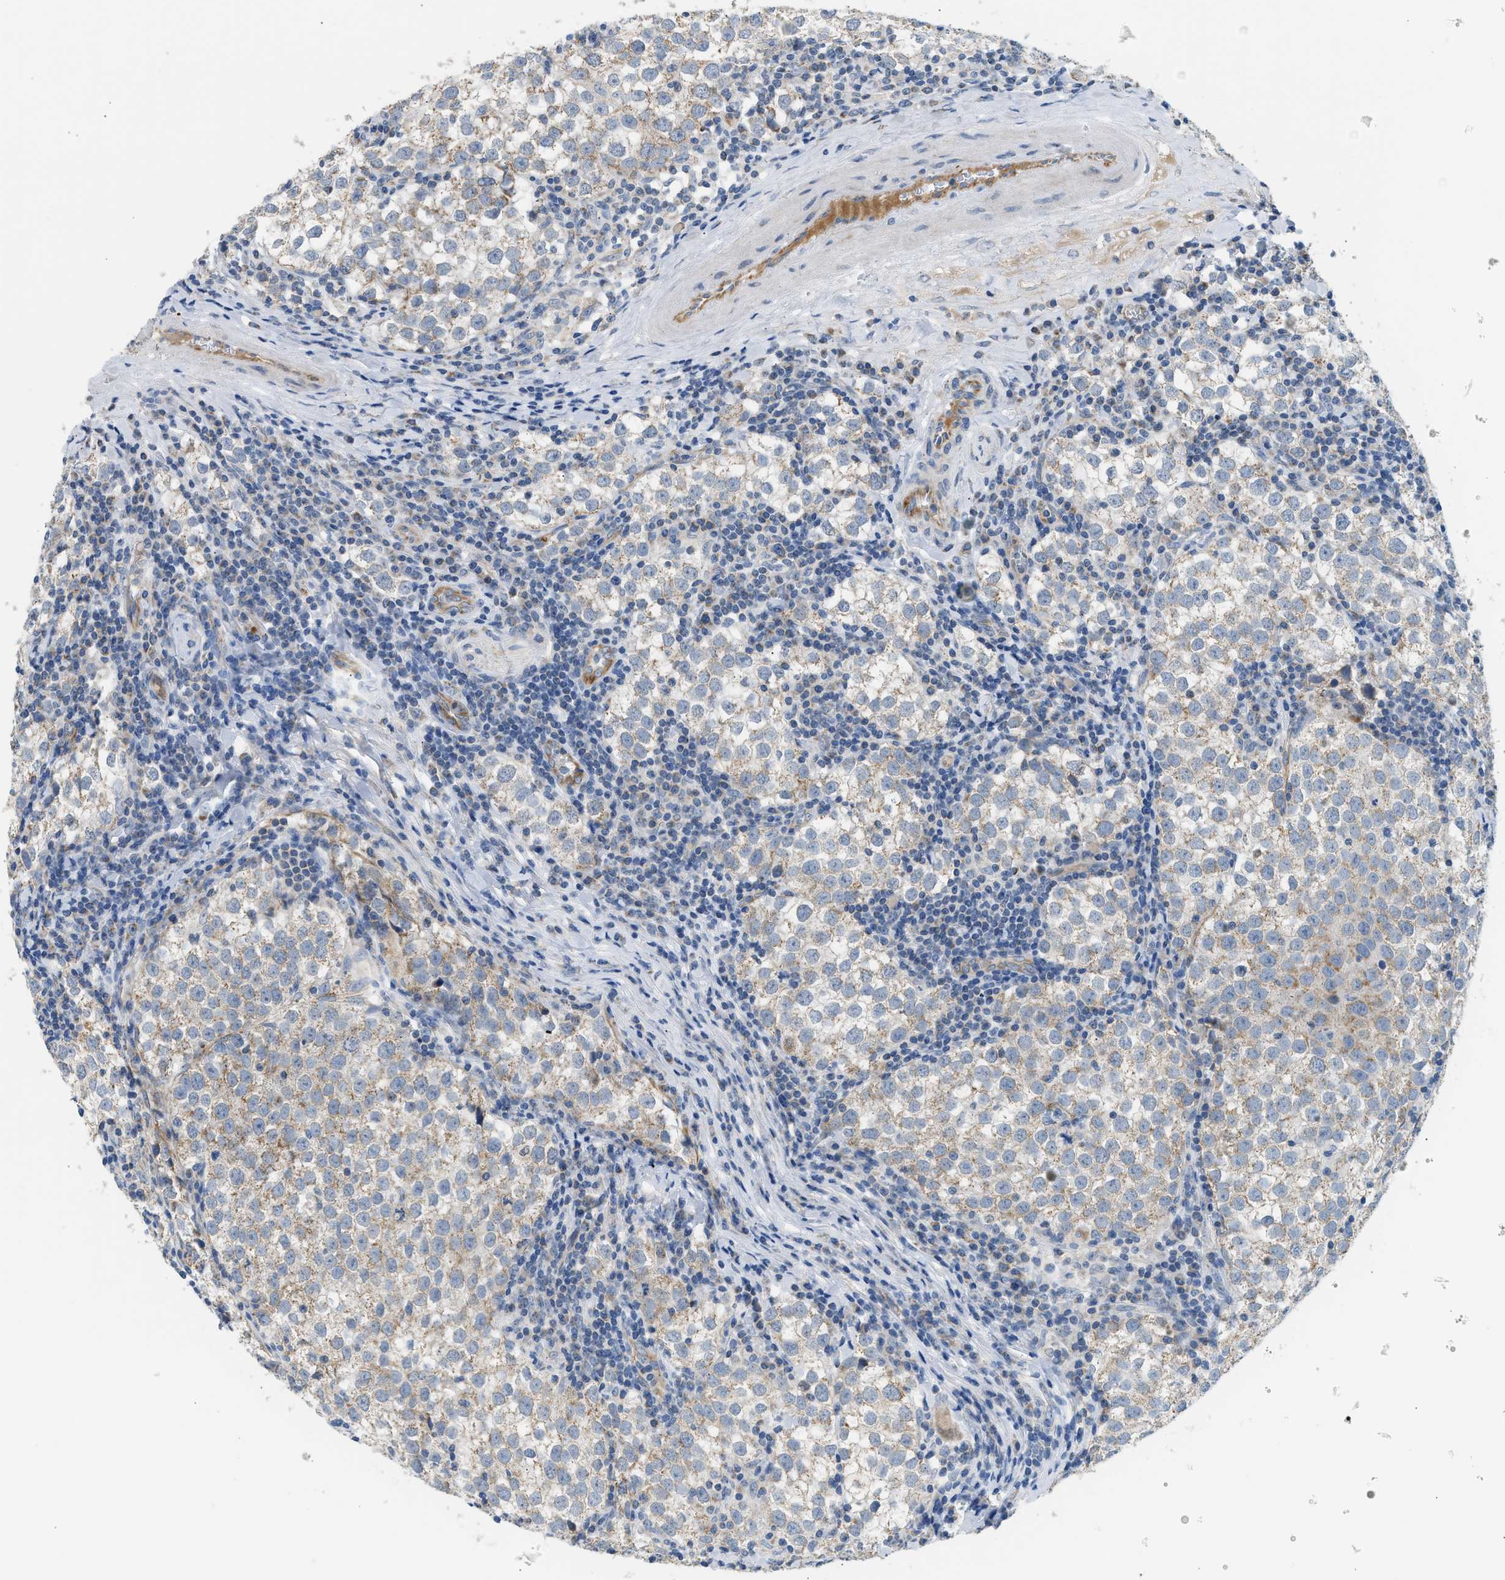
{"staining": {"intensity": "weak", "quantity": ">75%", "location": "cytoplasmic/membranous"}, "tissue": "testis cancer", "cell_type": "Tumor cells", "image_type": "cancer", "snomed": [{"axis": "morphology", "description": "Seminoma, NOS"}, {"axis": "morphology", "description": "Carcinoma, Embryonal, NOS"}, {"axis": "topography", "description": "Testis"}], "caption": "About >75% of tumor cells in testis cancer (embryonal carcinoma) display weak cytoplasmic/membranous protein expression as visualized by brown immunohistochemical staining.", "gene": "GOT2", "patient": {"sex": "male", "age": 36}}